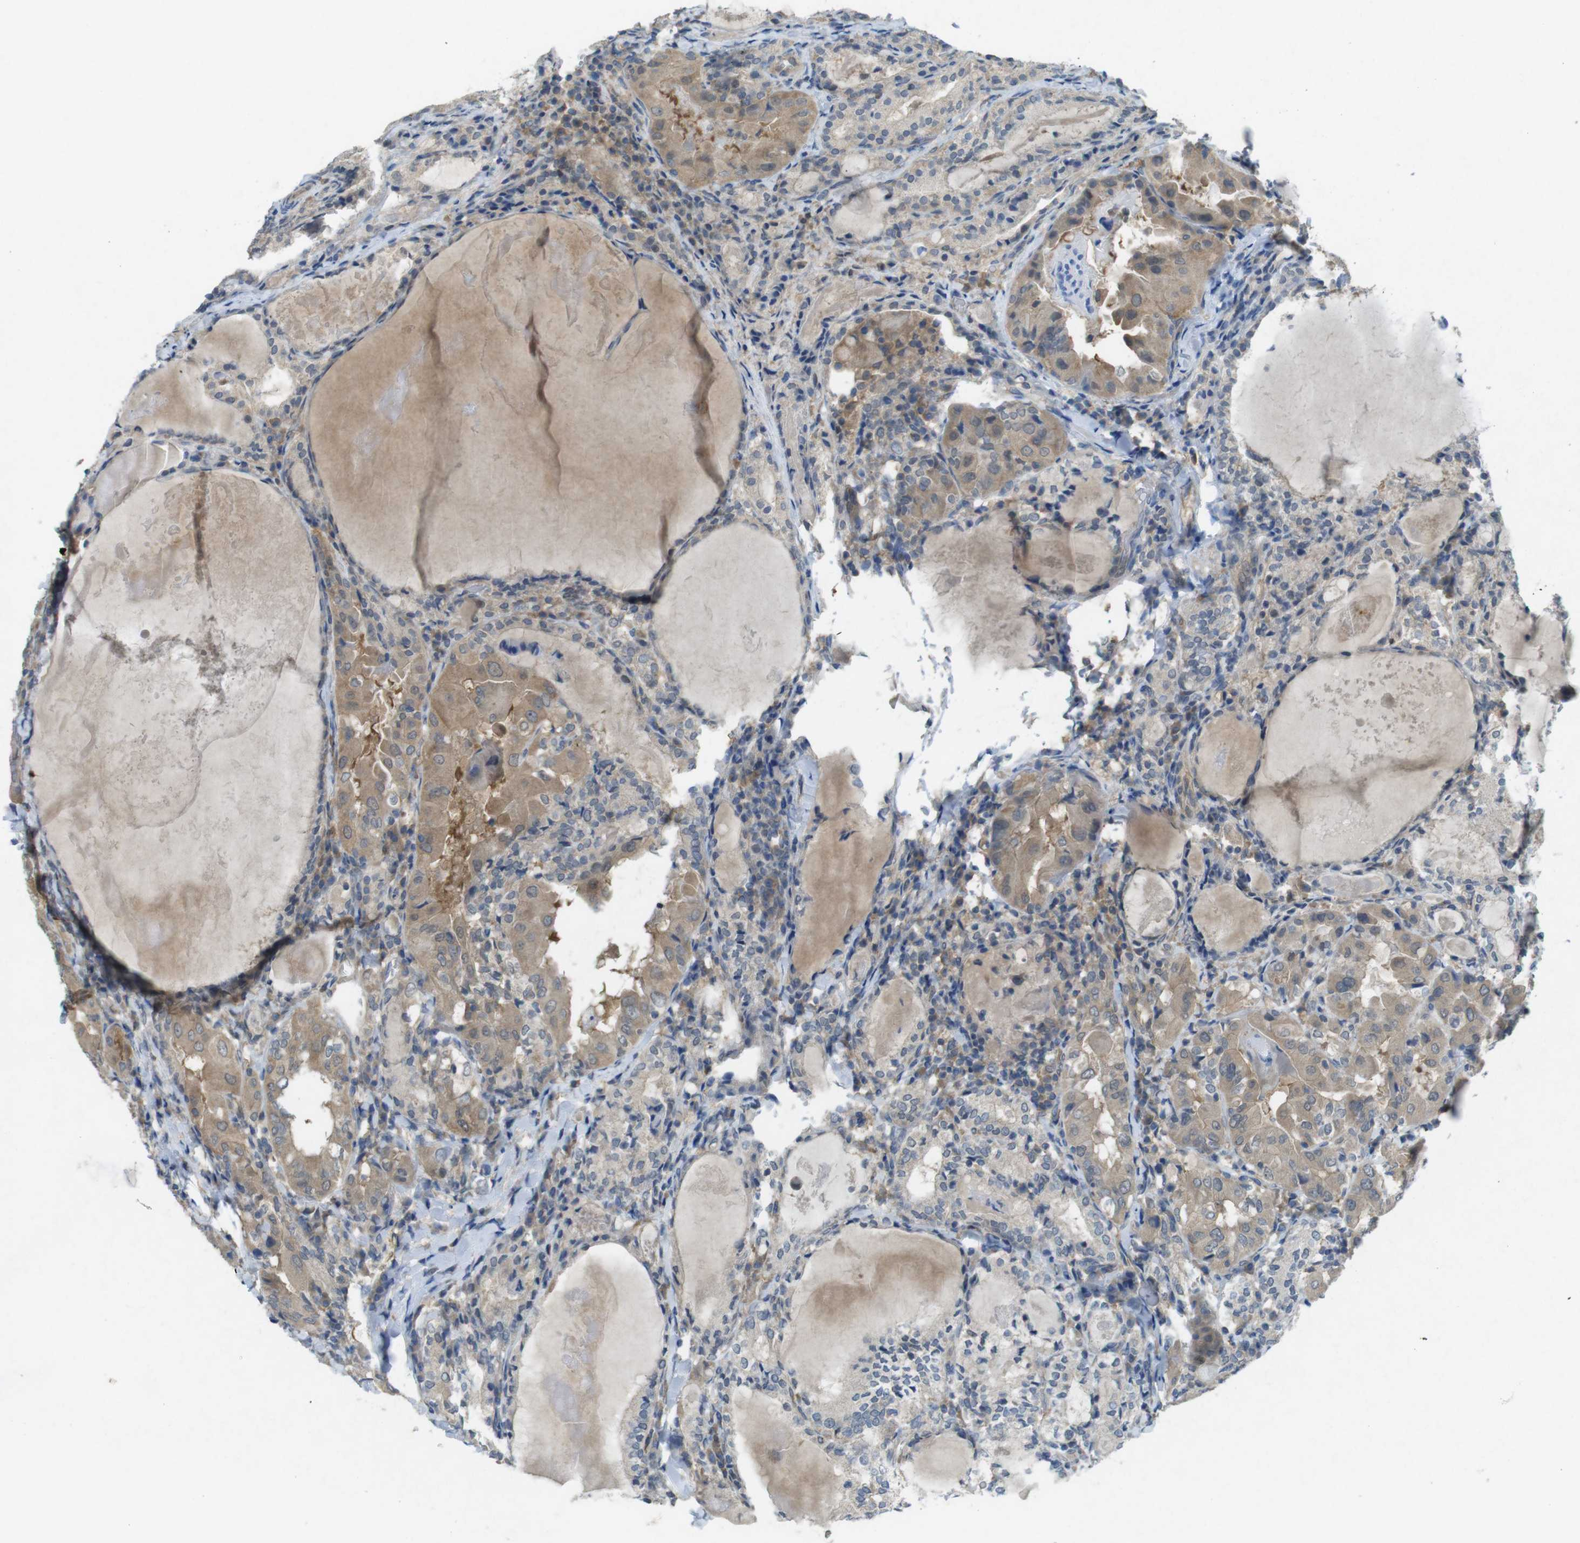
{"staining": {"intensity": "weak", "quantity": "25%-75%", "location": "cytoplasmic/membranous"}, "tissue": "thyroid cancer", "cell_type": "Tumor cells", "image_type": "cancer", "snomed": [{"axis": "morphology", "description": "Papillary adenocarcinoma, NOS"}, {"axis": "topography", "description": "Thyroid gland"}], "caption": "Weak cytoplasmic/membranous expression for a protein is appreciated in approximately 25%-75% of tumor cells of thyroid papillary adenocarcinoma using immunohistochemistry (IHC).", "gene": "SUGT1", "patient": {"sex": "female", "age": 42}}